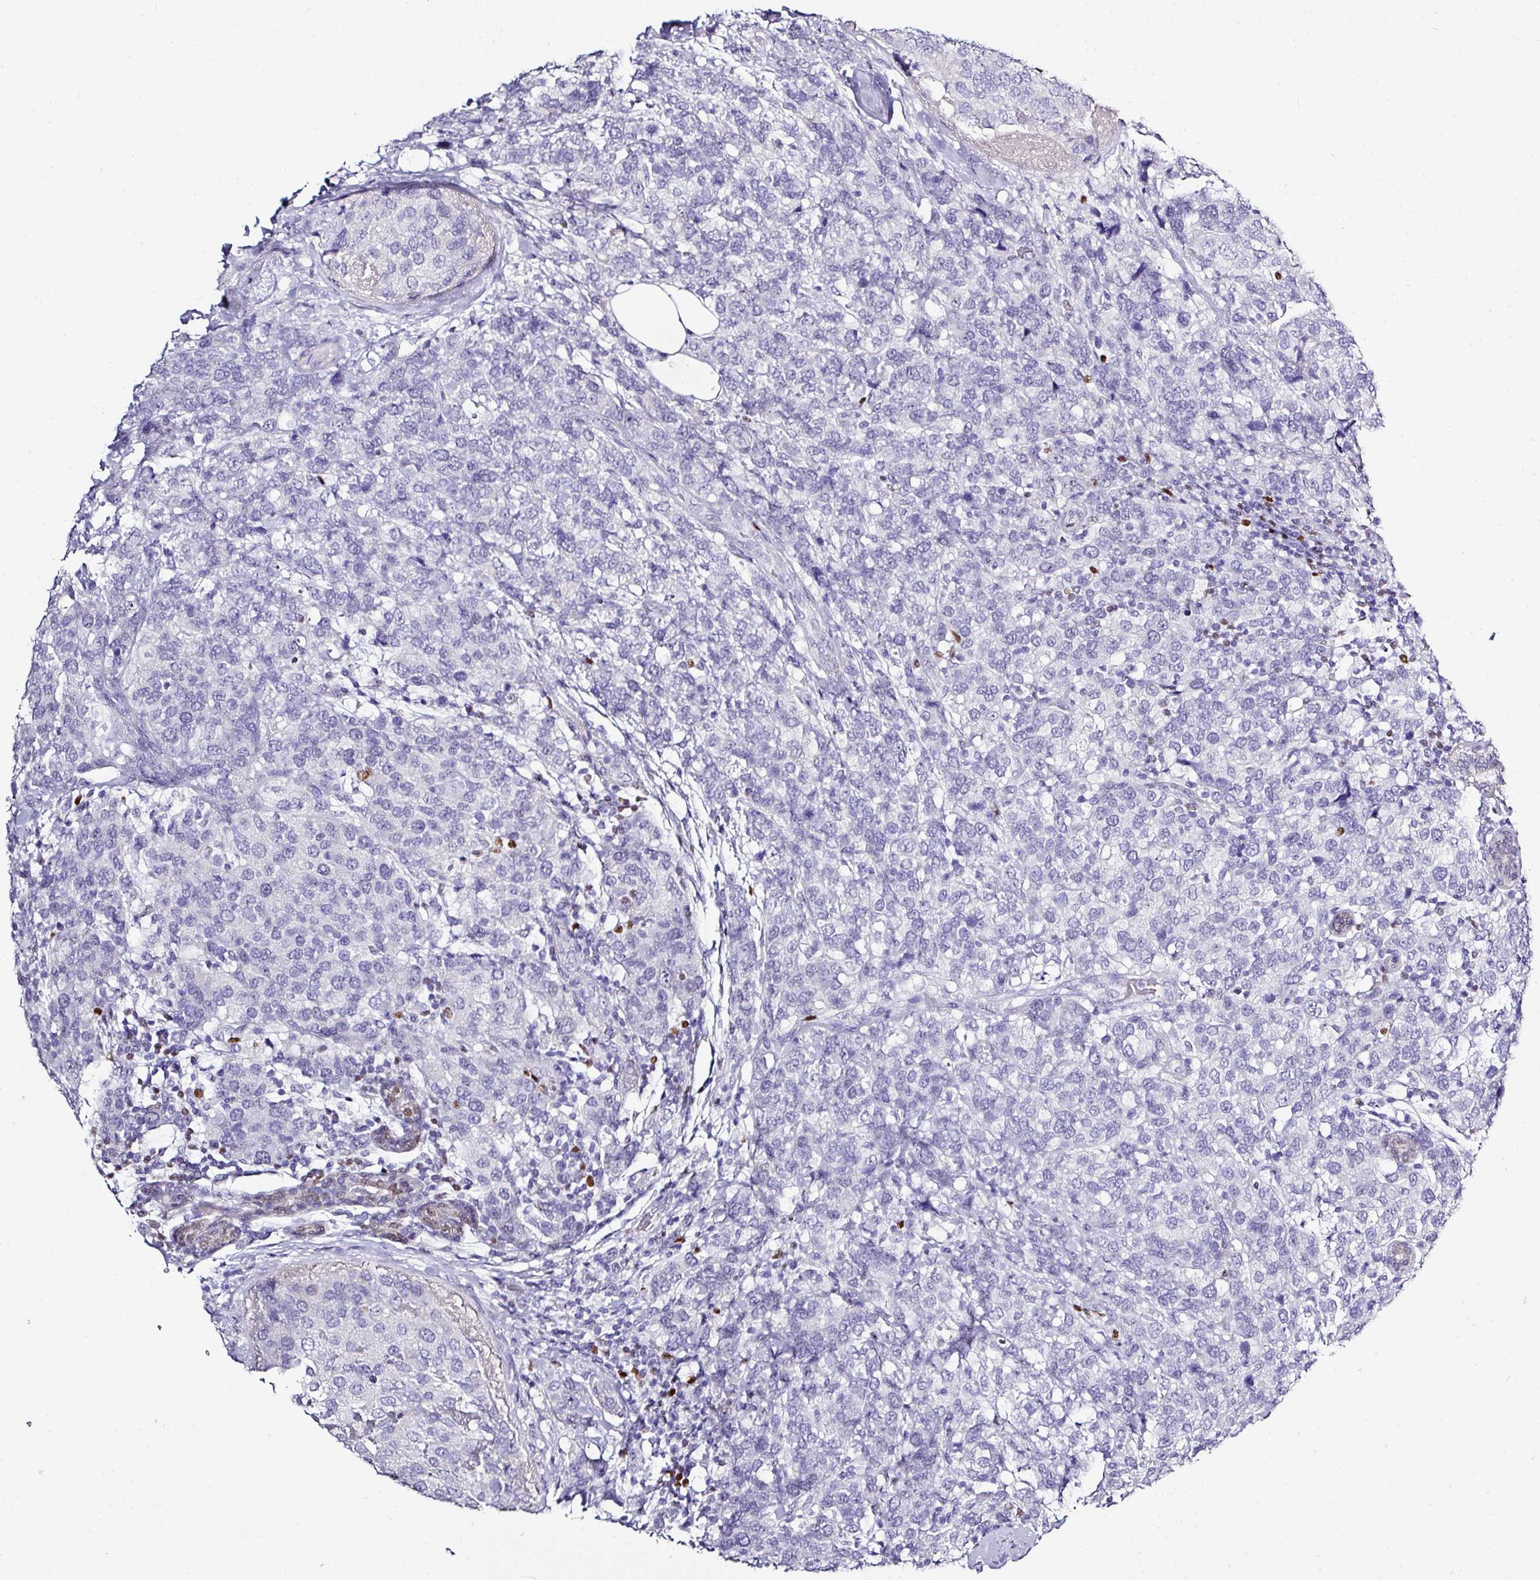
{"staining": {"intensity": "negative", "quantity": "none", "location": "none"}, "tissue": "breast cancer", "cell_type": "Tumor cells", "image_type": "cancer", "snomed": [{"axis": "morphology", "description": "Lobular carcinoma"}, {"axis": "topography", "description": "Breast"}], "caption": "Micrograph shows no significant protein positivity in tumor cells of breast cancer (lobular carcinoma).", "gene": "BCL11A", "patient": {"sex": "female", "age": 59}}